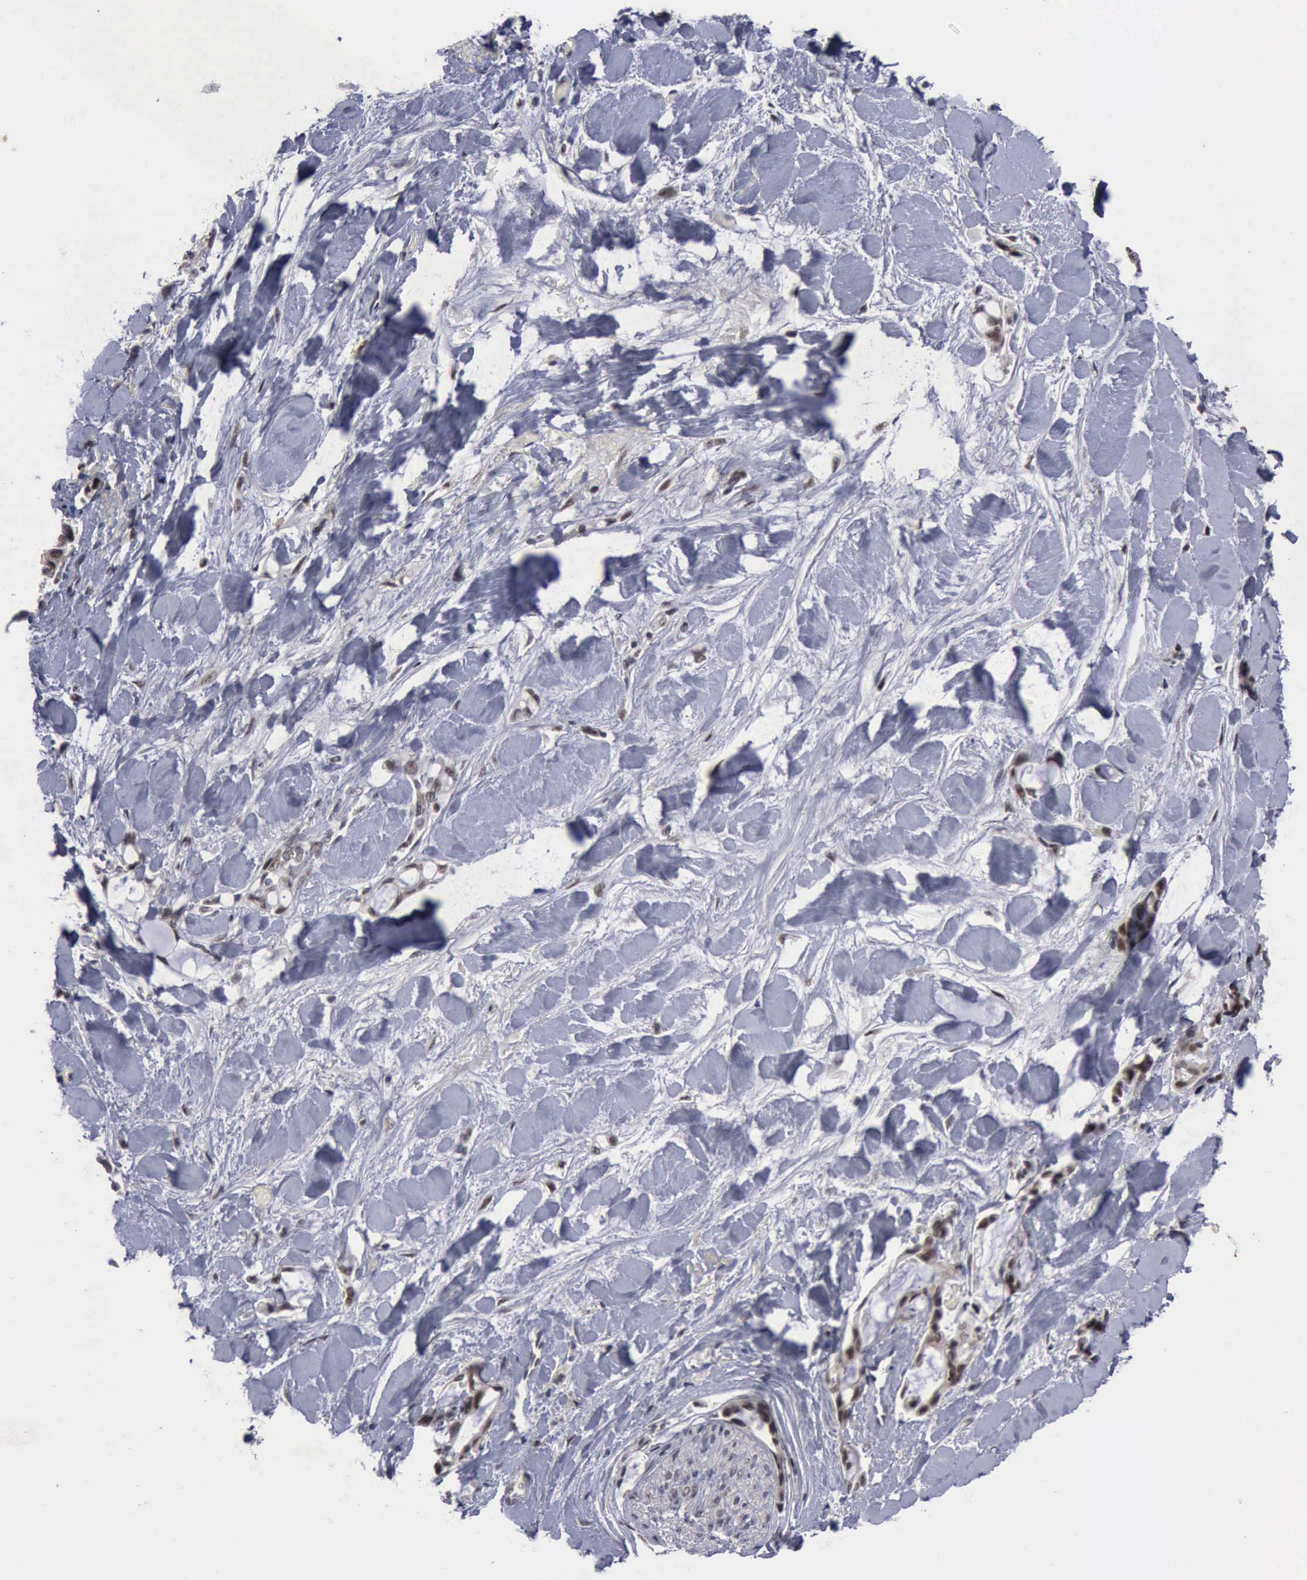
{"staining": {"intensity": "weak", "quantity": ">75%", "location": "nuclear"}, "tissue": "pancreatic cancer", "cell_type": "Tumor cells", "image_type": "cancer", "snomed": [{"axis": "morphology", "description": "Adenocarcinoma, NOS"}, {"axis": "topography", "description": "Pancreas"}], "caption": "Immunohistochemistry (IHC) staining of pancreatic cancer (adenocarcinoma), which reveals low levels of weak nuclear expression in about >75% of tumor cells indicating weak nuclear protein staining. The staining was performed using DAB (3,3'-diaminobenzidine) (brown) for protein detection and nuclei were counterstained in hematoxylin (blue).", "gene": "ATM", "patient": {"sex": "female", "age": 70}}